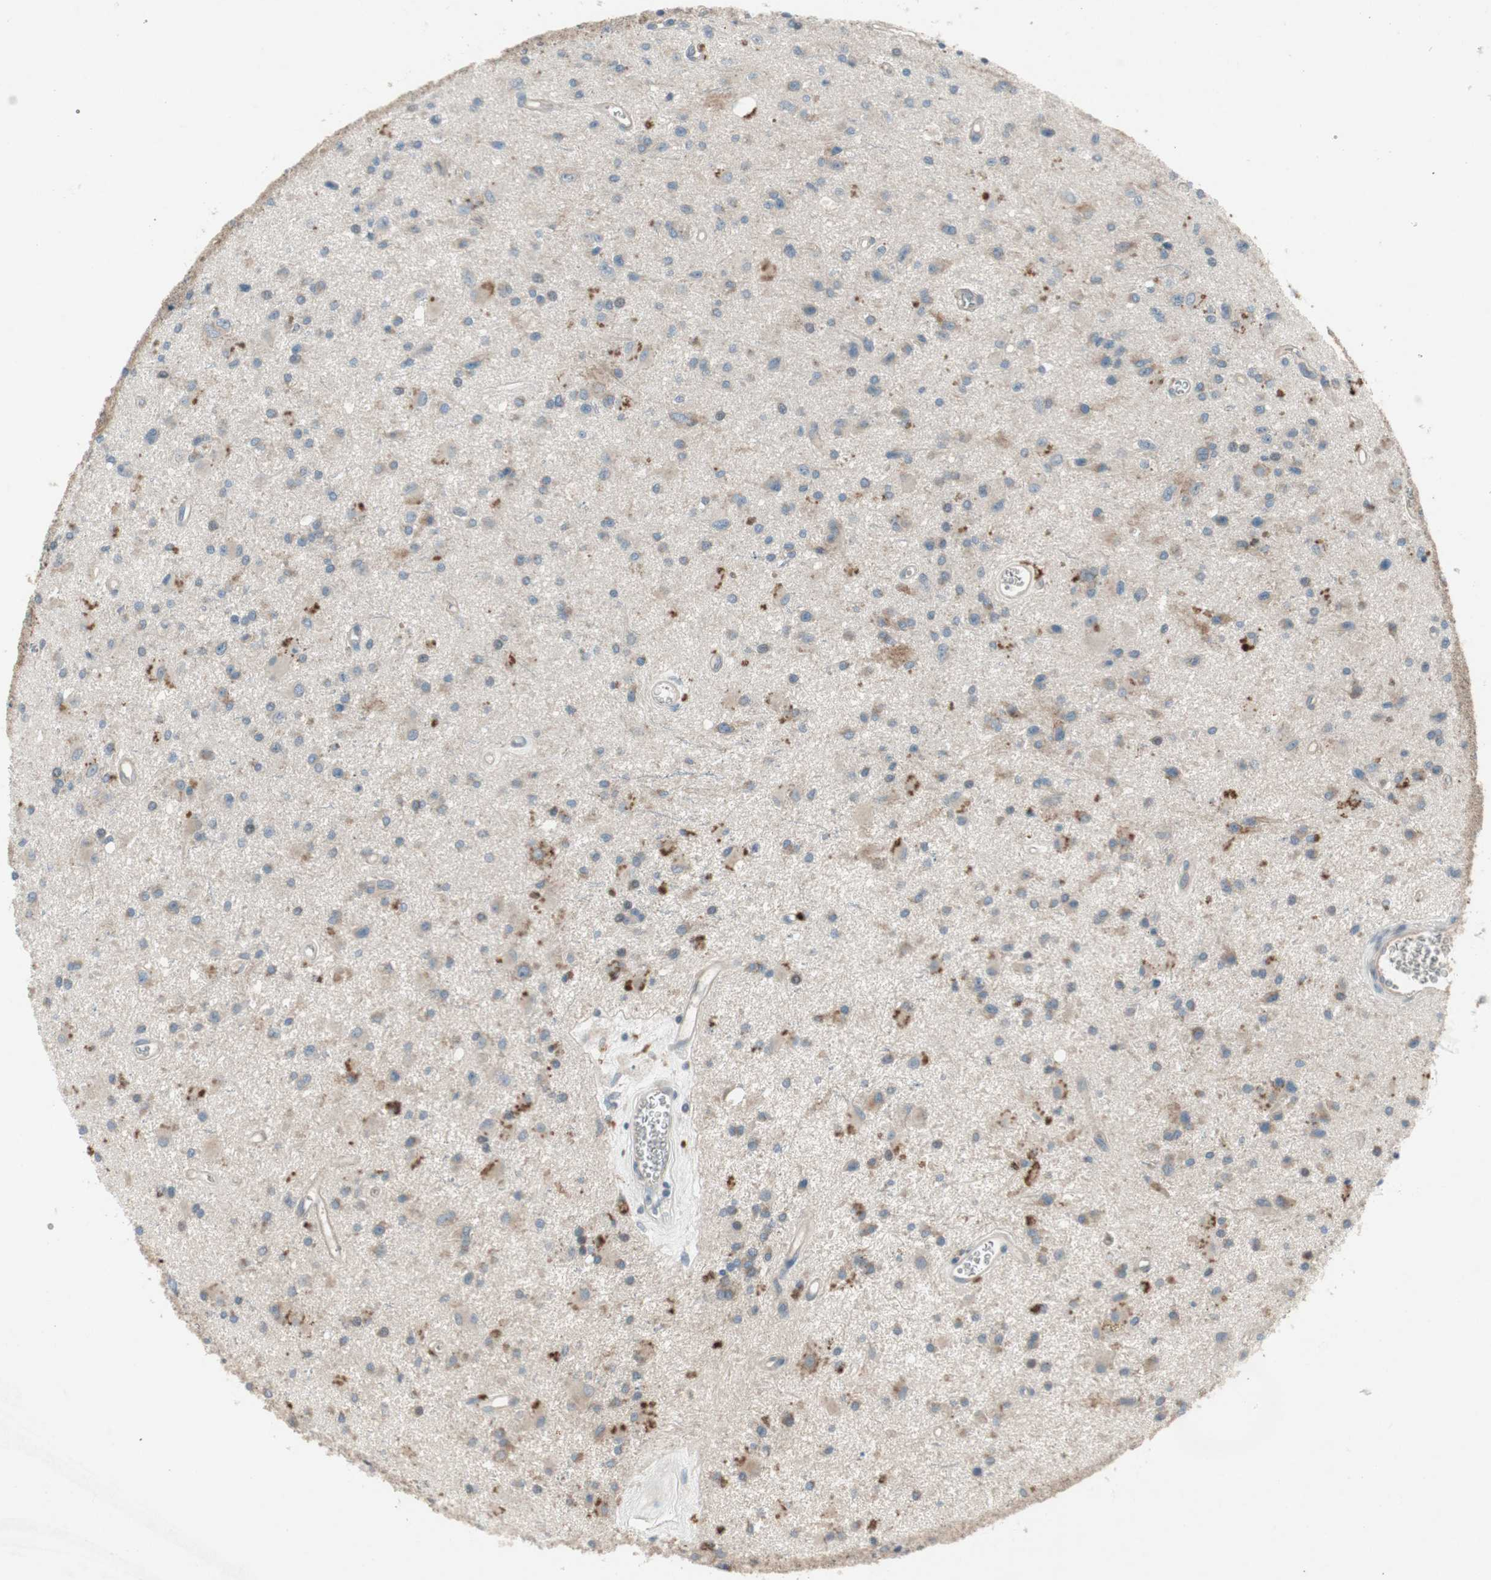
{"staining": {"intensity": "weak", "quantity": "25%-75%", "location": "cytoplasmic/membranous"}, "tissue": "glioma", "cell_type": "Tumor cells", "image_type": "cancer", "snomed": [{"axis": "morphology", "description": "Glioma, malignant, Low grade"}, {"axis": "topography", "description": "Brain"}], "caption": "This image exhibits IHC staining of glioma, with low weak cytoplasmic/membranous positivity in about 25%-75% of tumor cells.", "gene": "PANK2", "patient": {"sex": "male", "age": 58}}